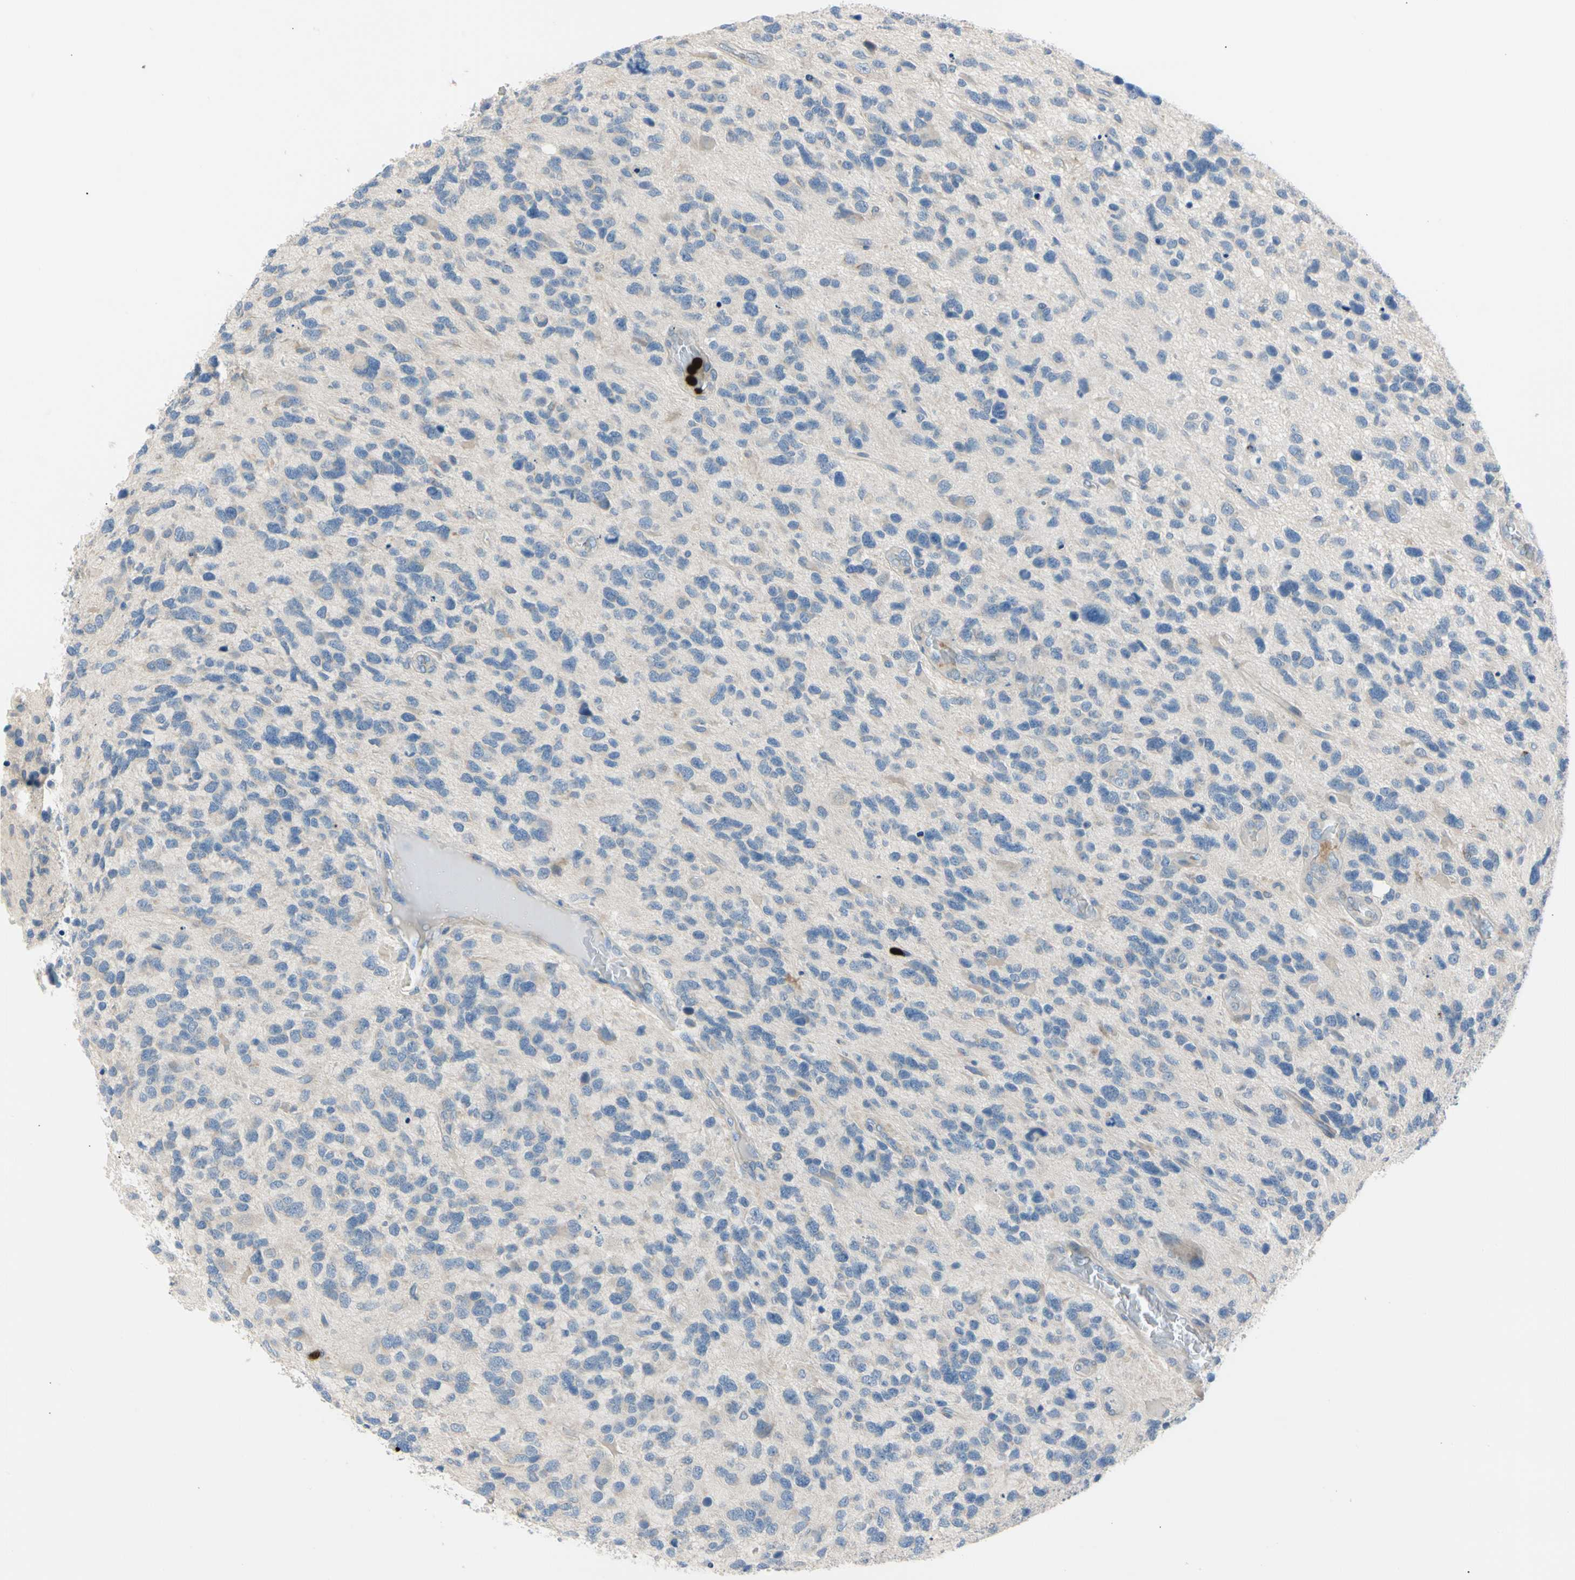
{"staining": {"intensity": "weak", "quantity": "<25%", "location": "cytoplasmic/membranous"}, "tissue": "glioma", "cell_type": "Tumor cells", "image_type": "cancer", "snomed": [{"axis": "morphology", "description": "Glioma, malignant, High grade"}, {"axis": "topography", "description": "Brain"}], "caption": "This is a image of immunohistochemistry staining of glioma, which shows no positivity in tumor cells.", "gene": "TRAF5", "patient": {"sex": "female", "age": 58}}